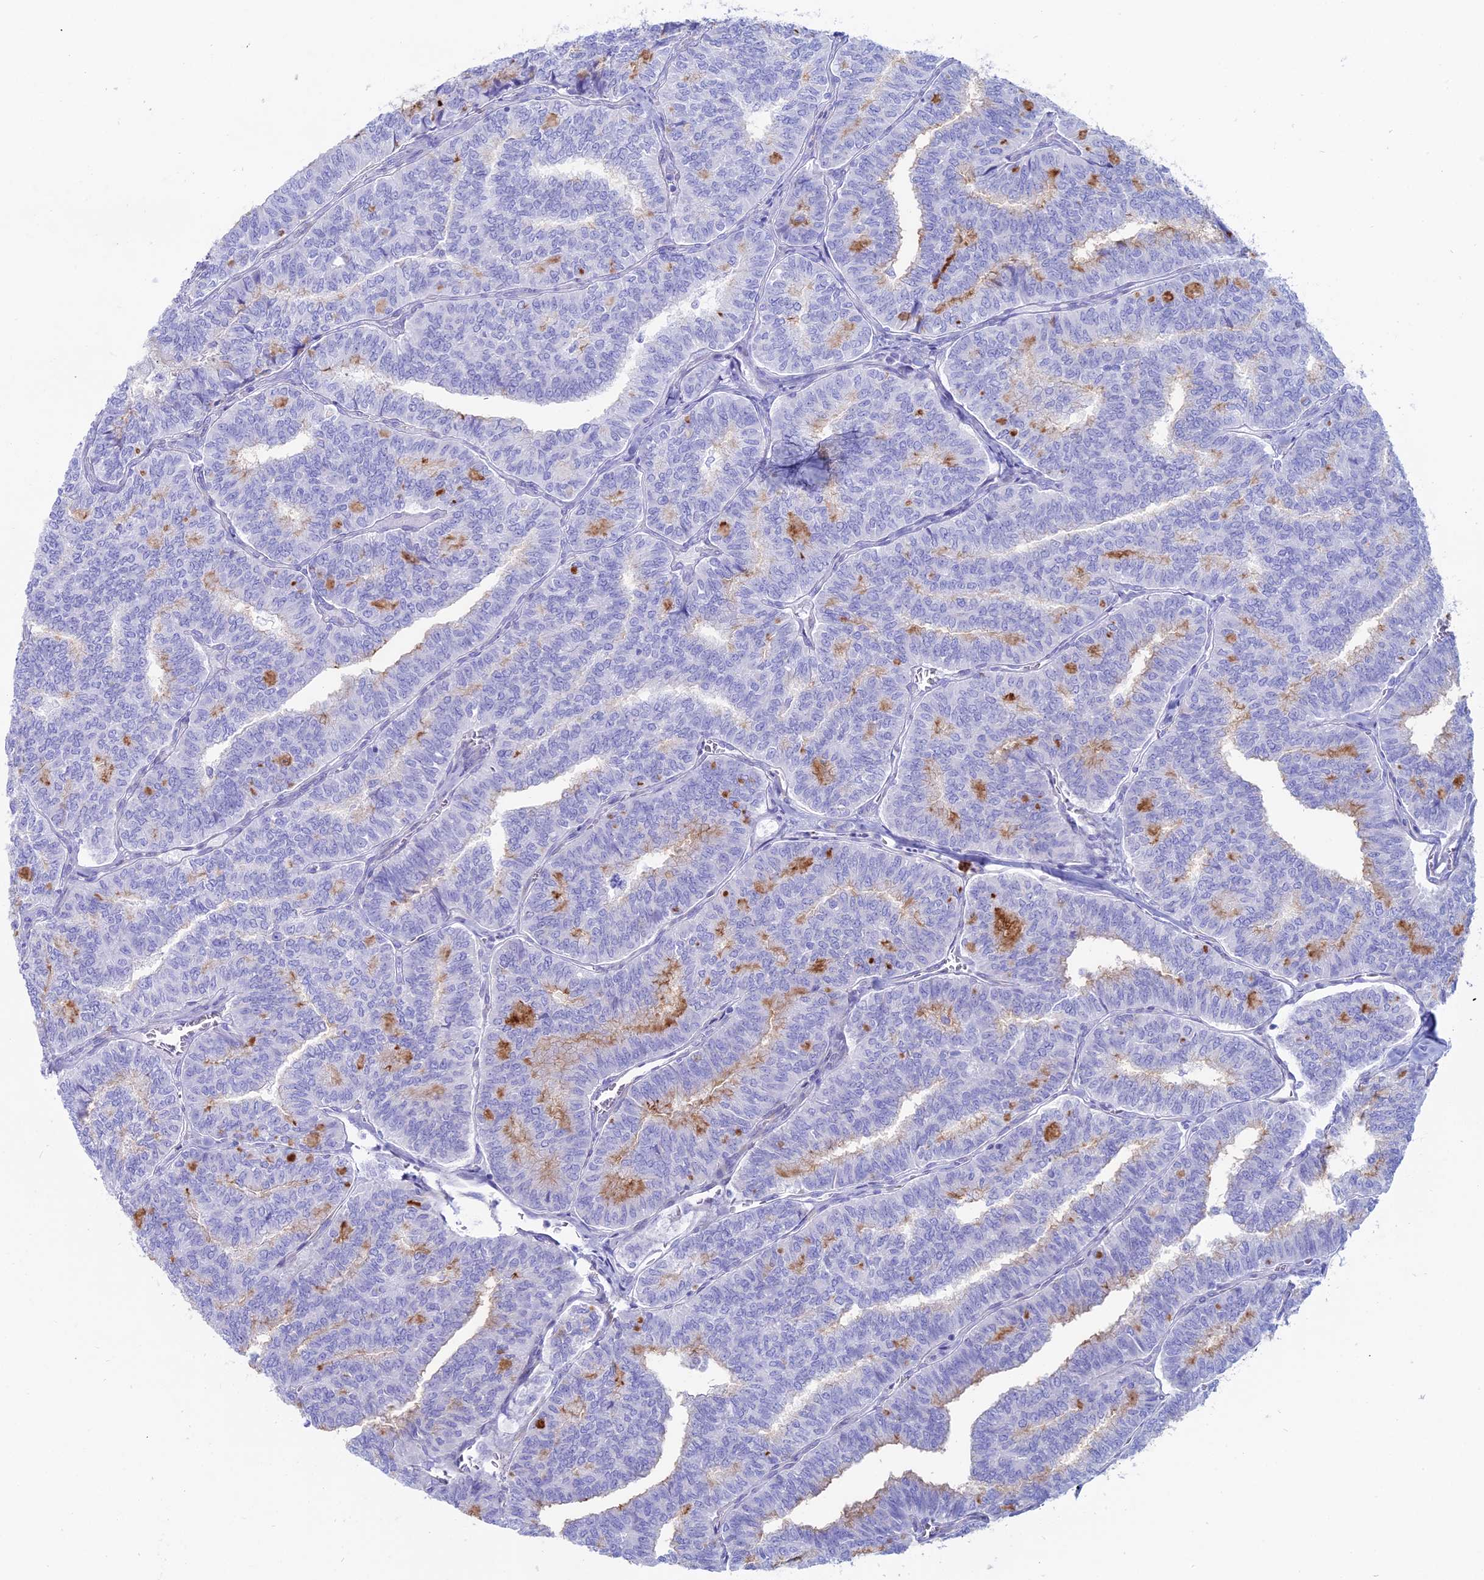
{"staining": {"intensity": "negative", "quantity": "none", "location": "none"}, "tissue": "thyroid cancer", "cell_type": "Tumor cells", "image_type": "cancer", "snomed": [{"axis": "morphology", "description": "Papillary adenocarcinoma, NOS"}, {"axis": "topography", "description": "Thyroid gland"}], "caption": "A histopathology image of papillary adenocarcinoma (thyroid) stained for a protein reveals no brown staining in tumor cells.", "gene": "OR2AE1", "patient": {"sex": "female", "age": 35}}